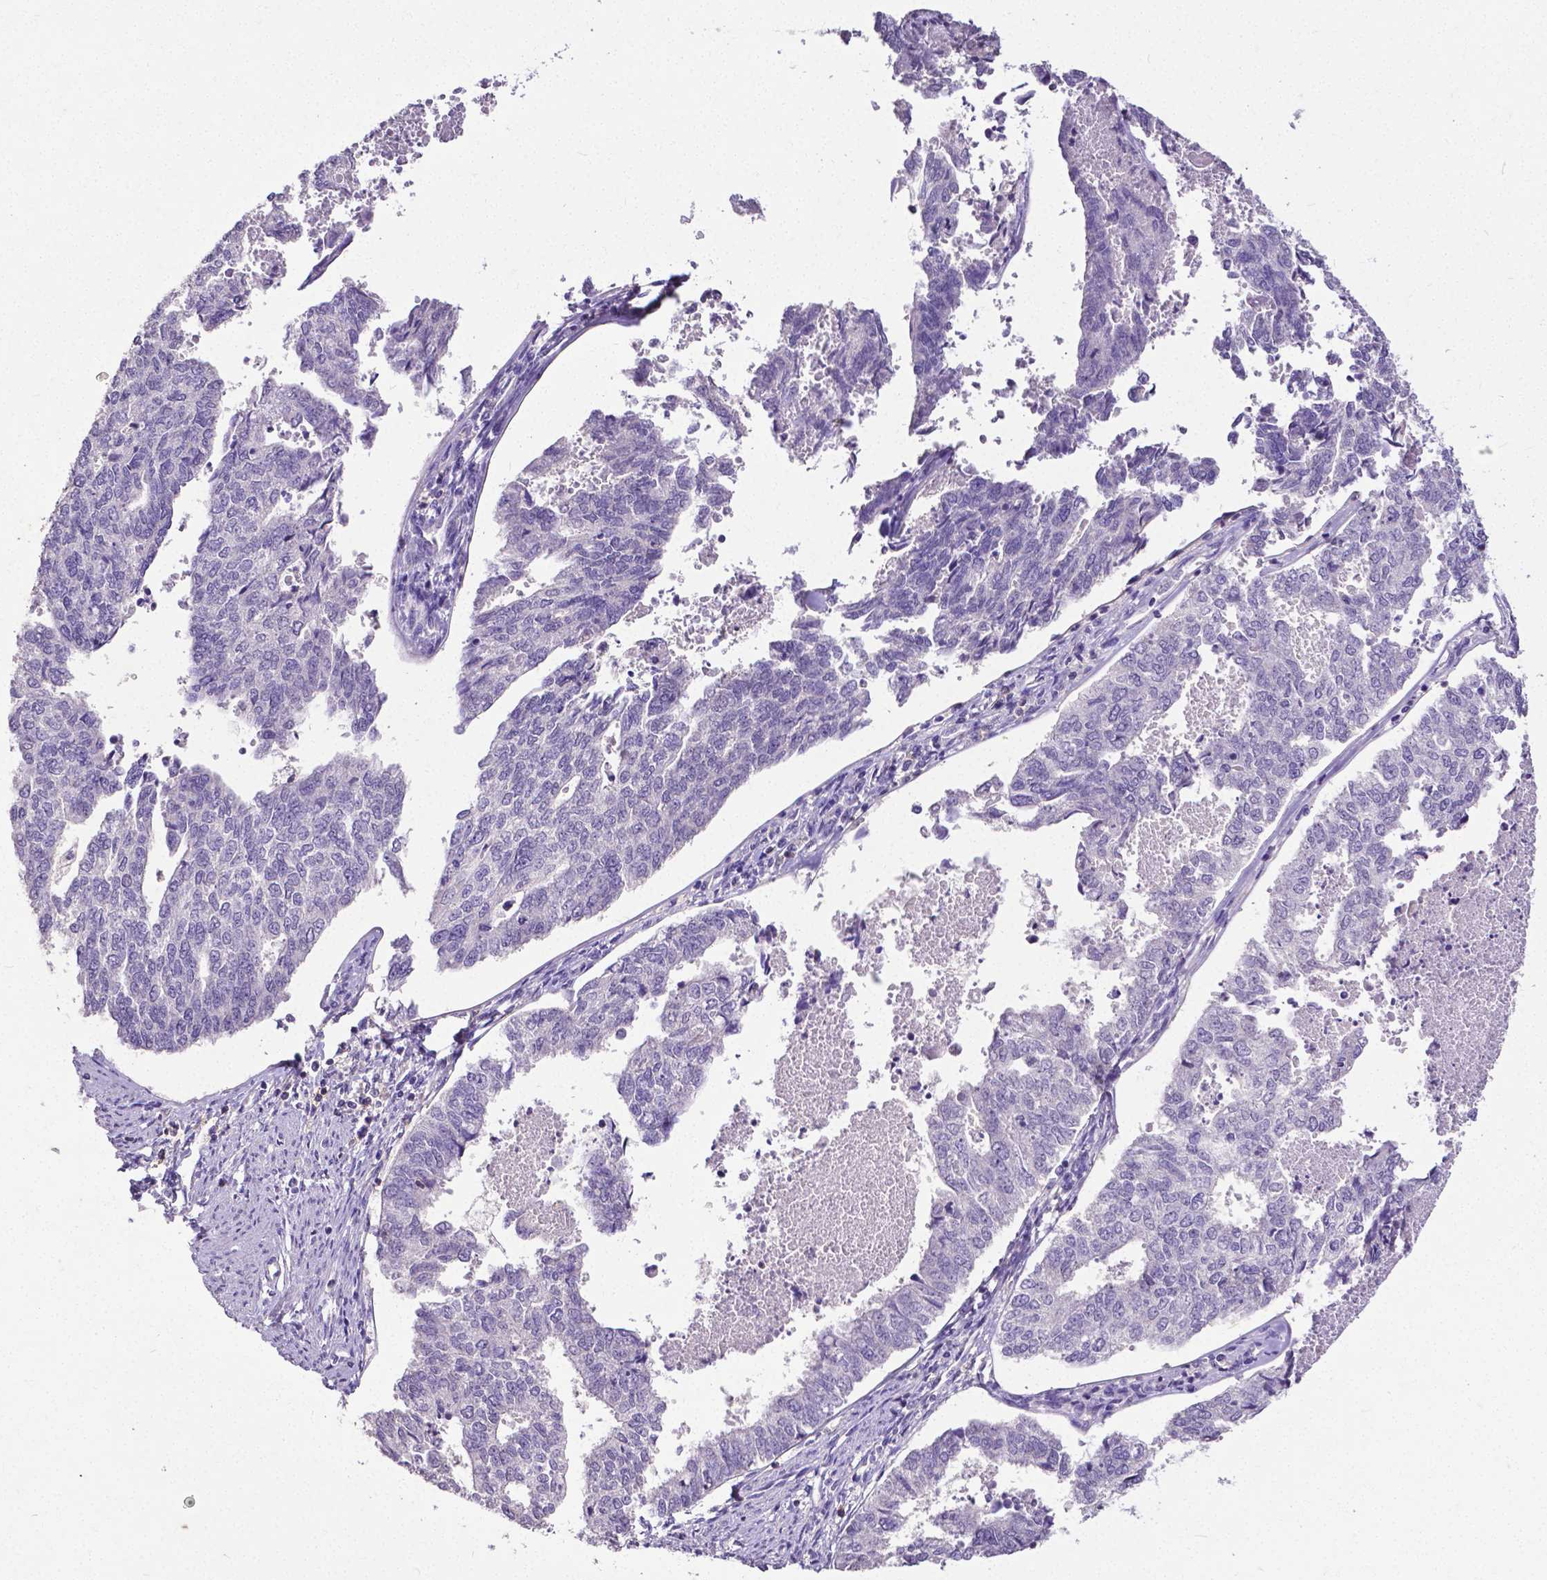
{"staining": {"intensity": "negative", "quantity": "none", "location": "none"}, "tissue": "endometrial cancer", "cell_type": "Tumor cells", "image_type": "cancer", "snomed": [{"axis": "morphology", "description": "Adenocarcinoma, NOS"}, {"axis": "topography", "description": "Endometrium"}], "caption": "The photomicrograph shows no staining of tumor cells in endometrial adenocarcinoma. Brightfield microscopy of immunohistochemistry stained with DAB (brown) and hematoxylin (blue), captured at high magnification.", "gene": "CD4", "patient": {"sex": "female", "age": 73}}